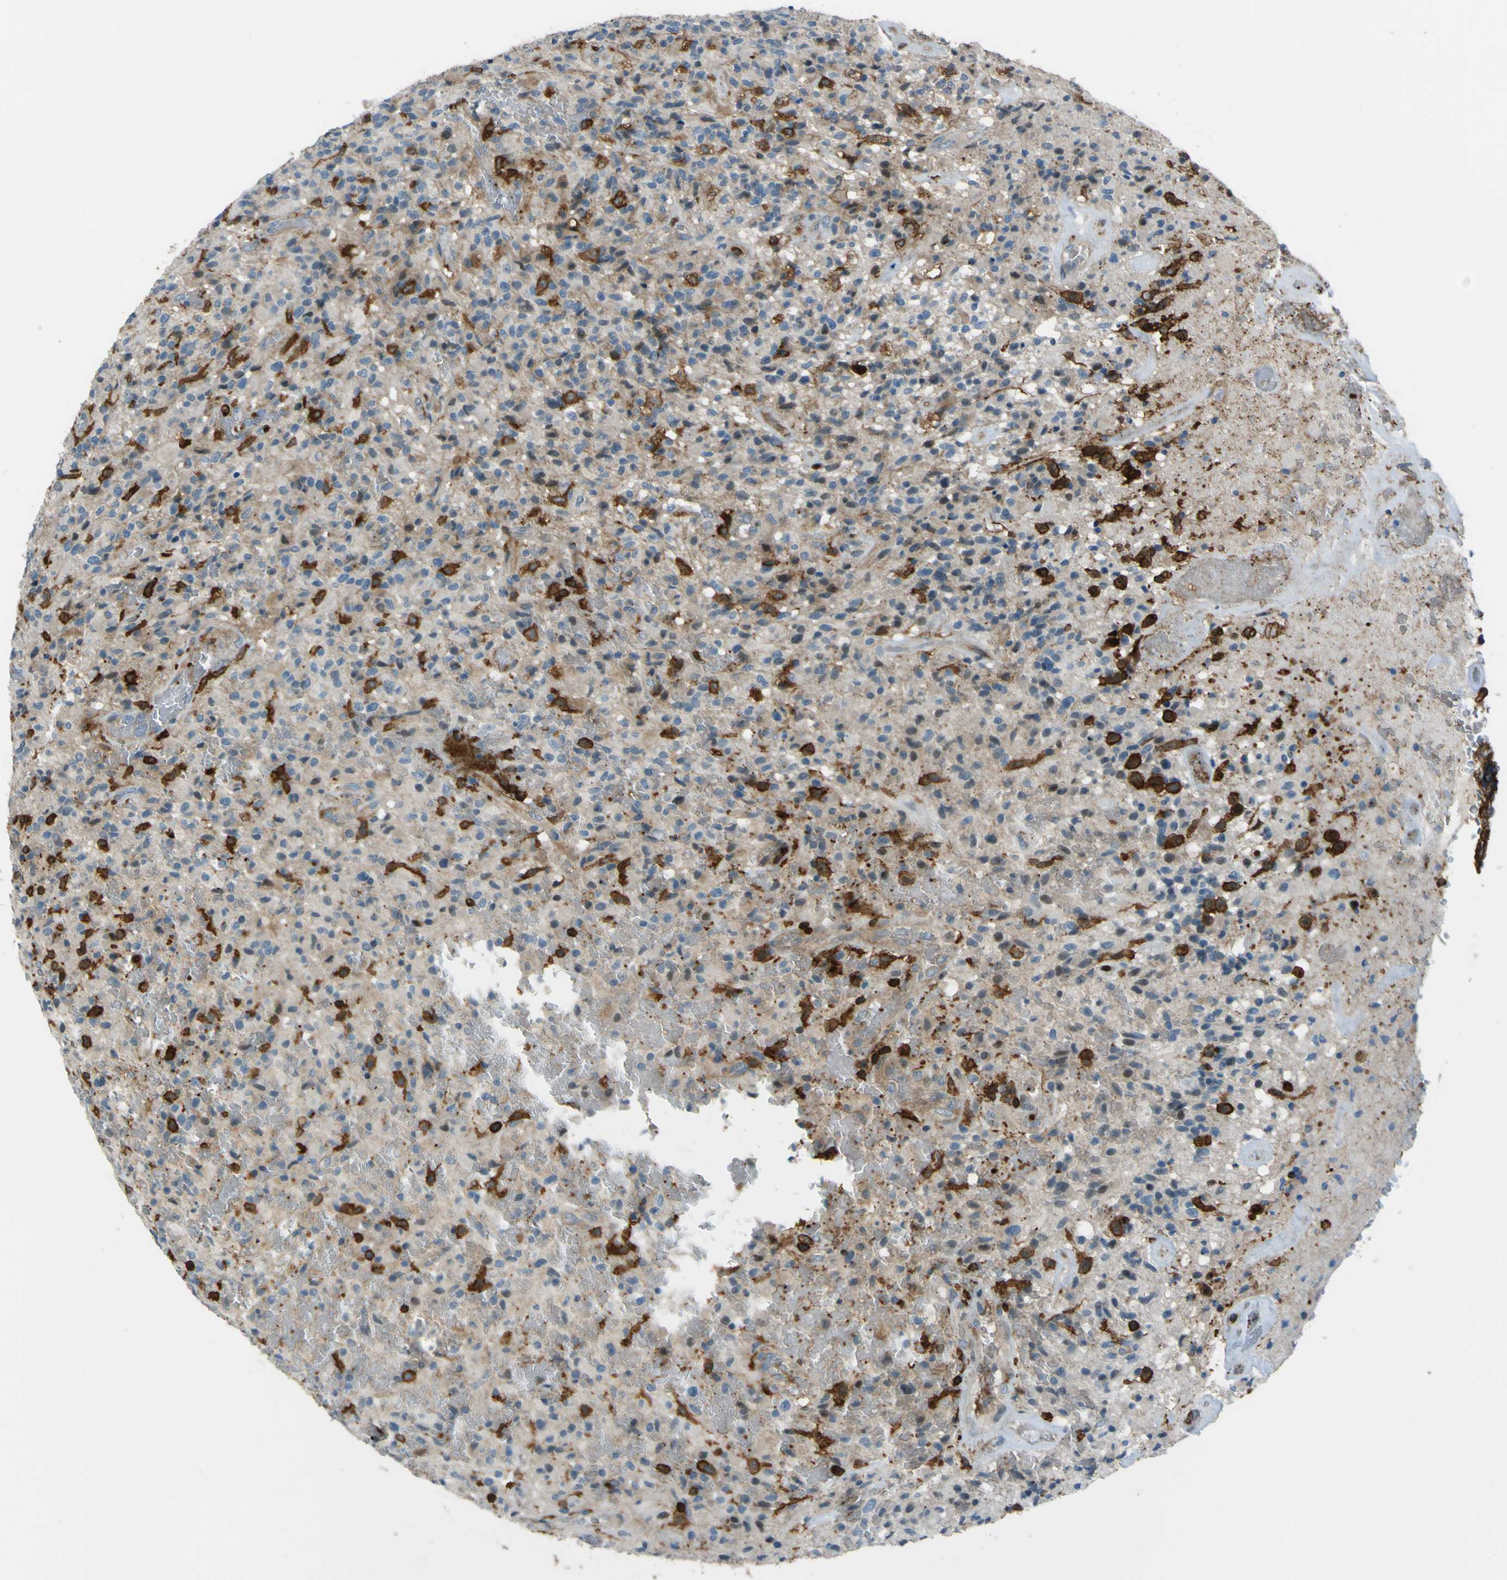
{"staining": {"intensity": "strong", "quantity": "<25%", "location": "cytoplasmic/membranous"}, "tissue": "glioma", "cell_type": "Tumor cells", "image_type": "cancer", "snomed": [{"axis": "morphology", "description": "Glioma, malignant, High grade"}, {"axis": "topography", "description": "Brain"}], "caption": "Protein analysis of glioma tissue reveals strong cytoplasmic/membranous staining in approximately <25% of tumor cells.", "gene": "PCDHB5", "patient": {"sex": "male", "age": 71}}